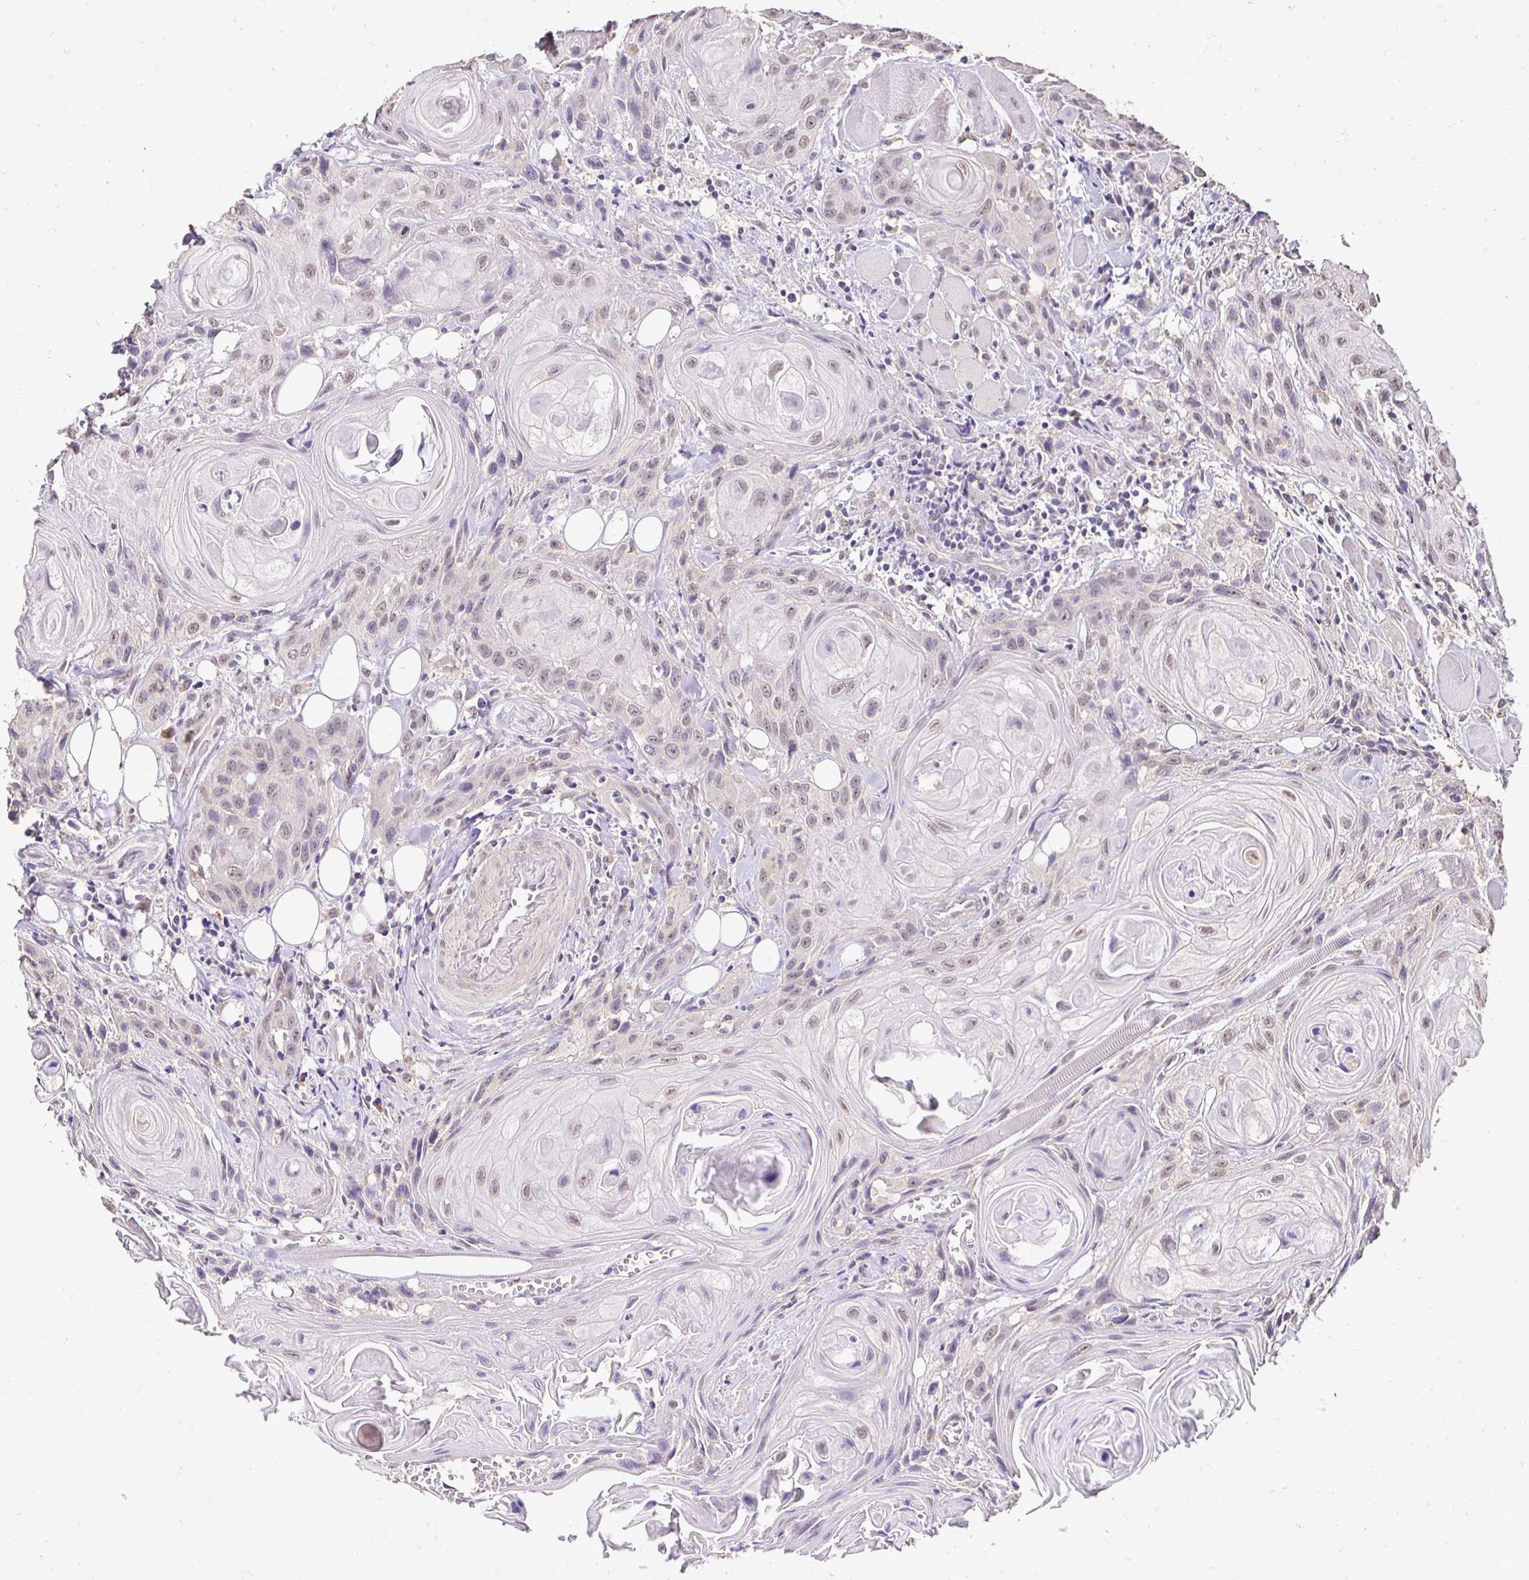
{"staining": {"intensity": "weak", "quantity": "<25%", "location": "nuclear"}, "tissue": "head and neck cancer", "cell_type": "Tumor cells", "image_type": "cancer", "snomed": [{"axis": "morphology", "description": "Squamous cell carcinoma, NOS"}, {"axis": "topography", "description": "Oral tissue"}, {"axis": "topography", "description": "Head-Neck"}], "caption": "Tumor cells show no significant positivity in head and neck cancer (squamous cell carcinoma). (Immunohistochemistry (ihc), brightfield microscopy, high magnification).", "gene": "RHEBL1", "patient": {"sex": "male", "age": 58}}